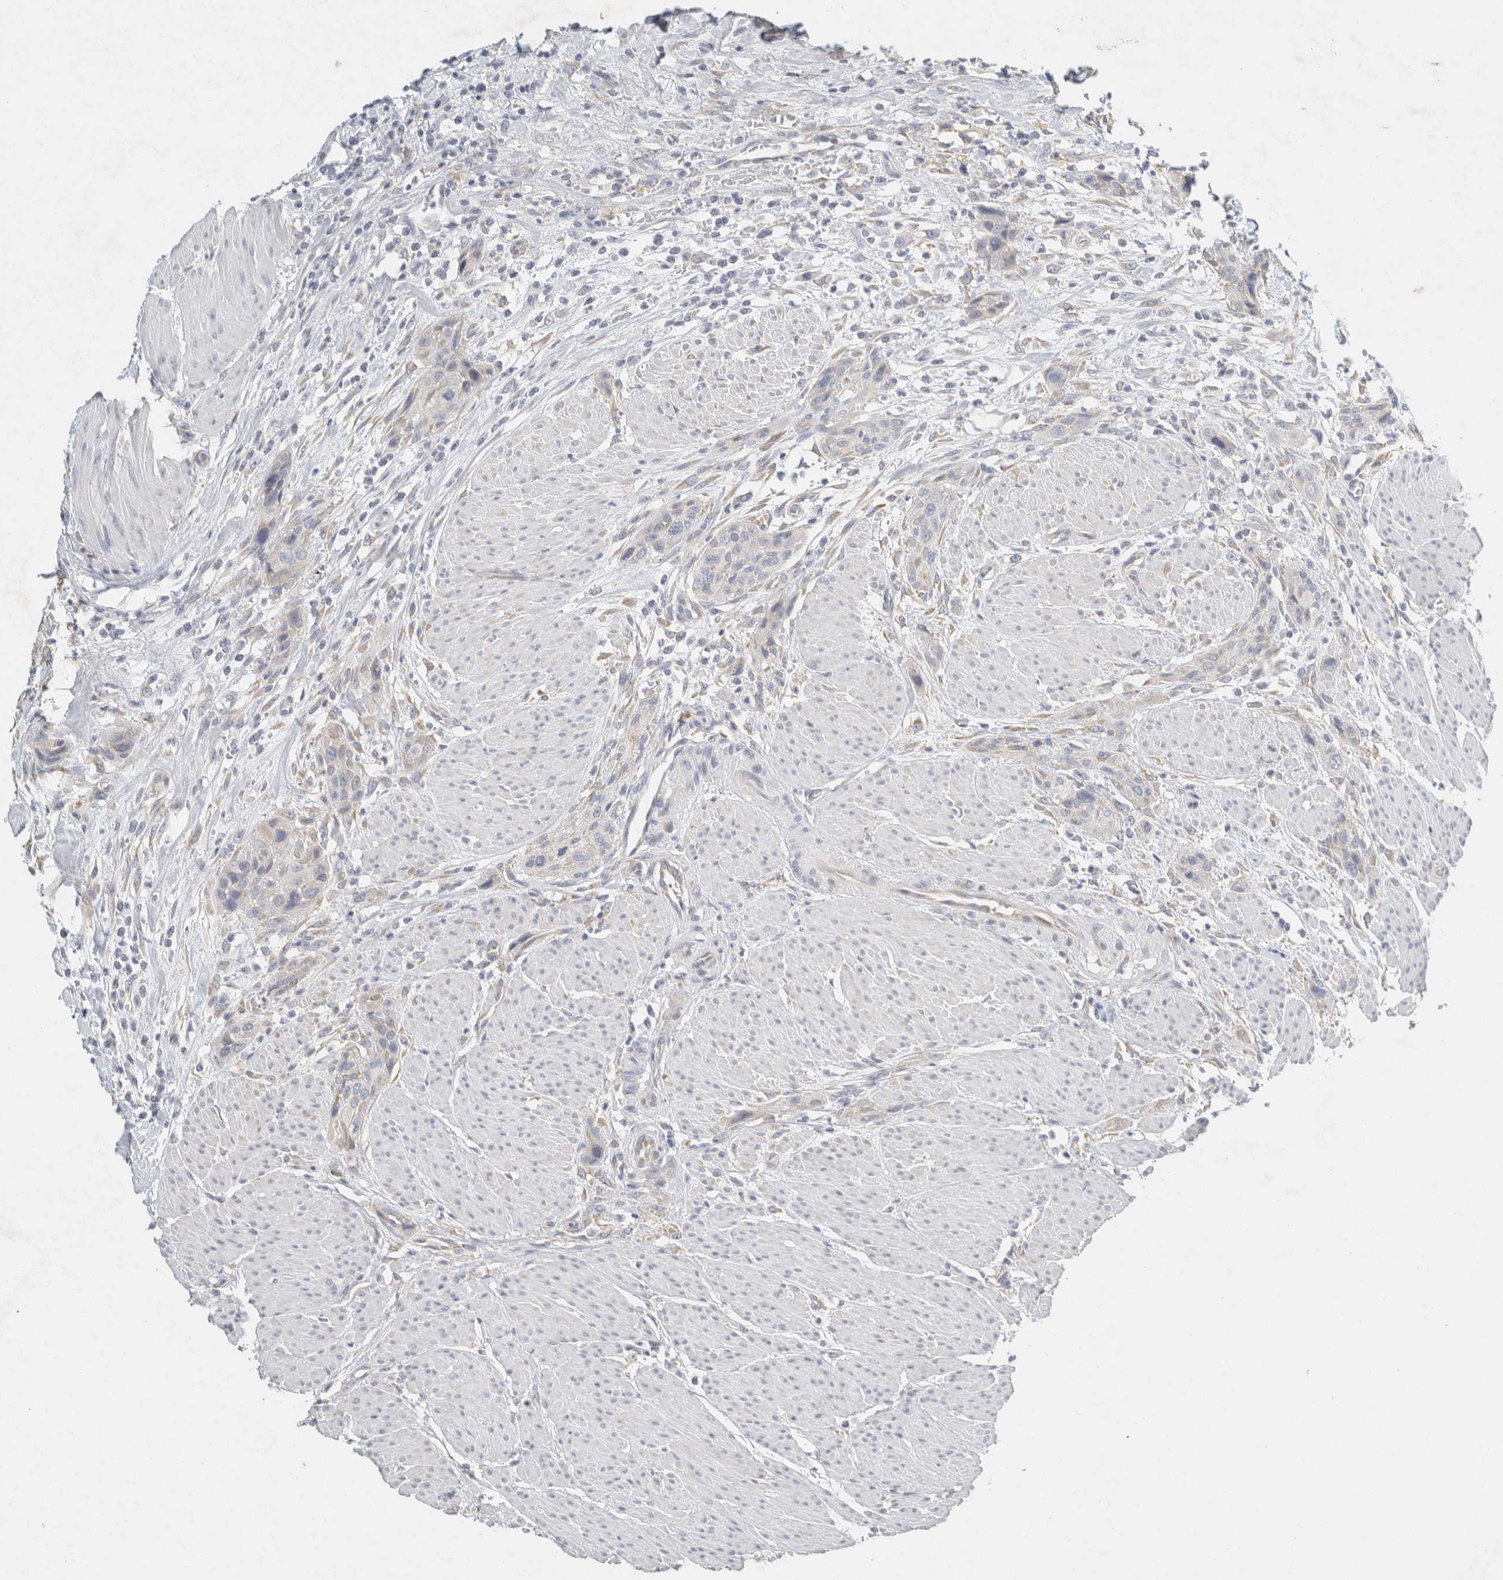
{"staining": {"intensity": "negative", "quantity": "none", "location": "none"}, "tissue": "urothelial cancer", "cell_type": "Tumor cells", "image_type": "cancer", "snomed": [{"axis": "morphology", "description": "Urothelial carcinoma, High grade"}, {"axis": "topography", "description": "Urinary bladder"}], "caption": "Immunohistochemistry of high-grade urothelial carcinoma shows no expression in tumor cells.", "gene": "NEFM", "patient": {"sex": "male", "age": 35}}